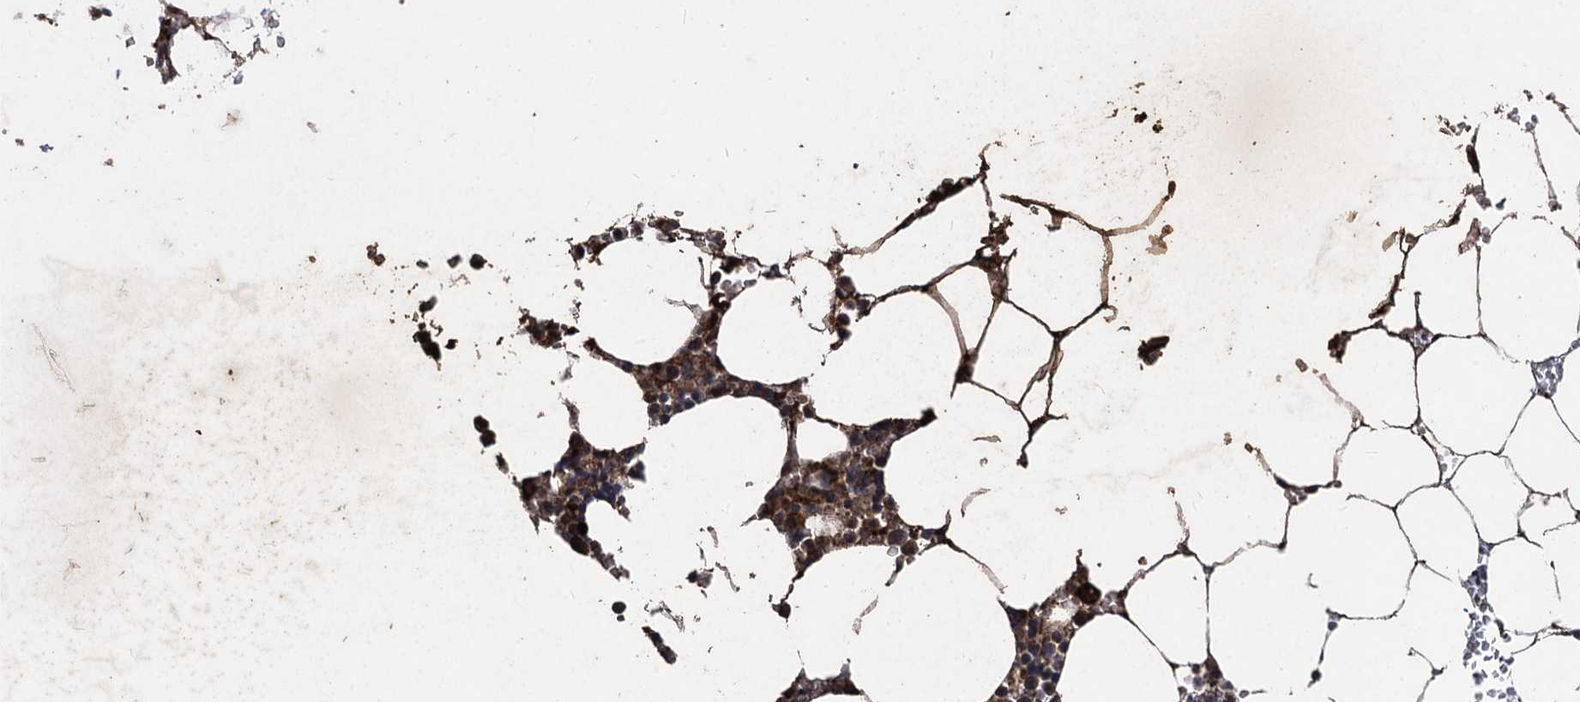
{"staining": {"intensity": "moderate", "quantity": ">75%", "location": "cytoplasmic/membranous"}, "tissue": "bone marrow", "cell_type": "Hematopoietic cells", "image_type": "normal", "snomed": [{"axis": "morphology", "description": "Normal tissue, NOS"}, {"axis": "topography", "description": "Bone marrow"}], "caption": "IHC histopathology image of benign human bone marrow stained for a protein (brown), which reveals medium levels of moderate cytoplasmic/membranous positivity in about >75% of hematopoietic cells.", "gene": "BCL2L2", "patient": {"sex": "male", "age": 70}}